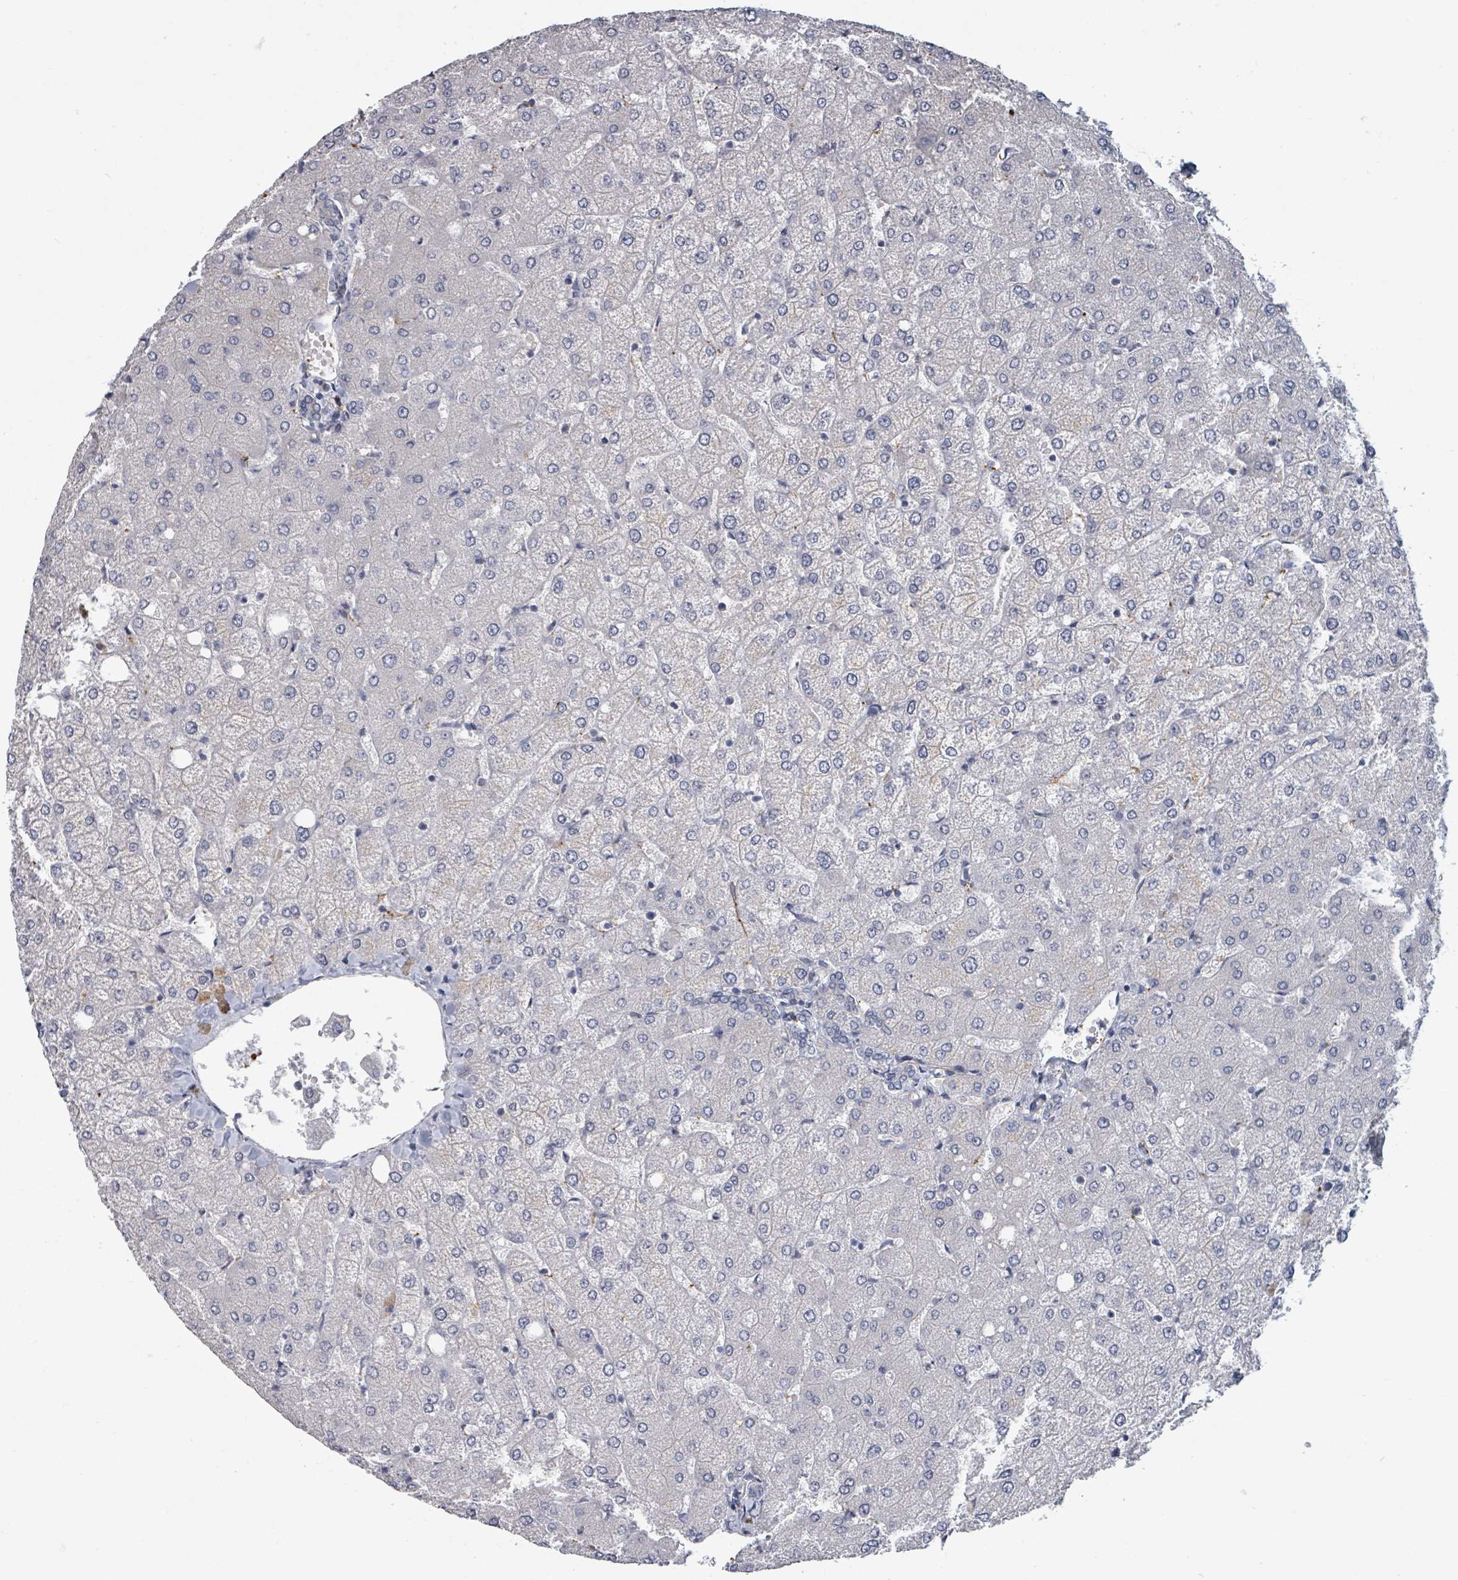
{"staining": {"intensity": "negative", "quantity": "none", "location": "none"}, "tissue": "liver", "cell_type": "Cholangiocytes", "image_type": "normal", "snomed": [{"axis": "morphology", "description": "Normal tissue, NOS"}, {"axis": "topography", "description": "Liver"}], "caption": "There is no significant staining in cholangiocytes of liver. (DAB (3,3'-diaminobenzidine) IHC, high magnification).", "gene": "PLAUR", "patient": {"sex": "female", "age": 54}}